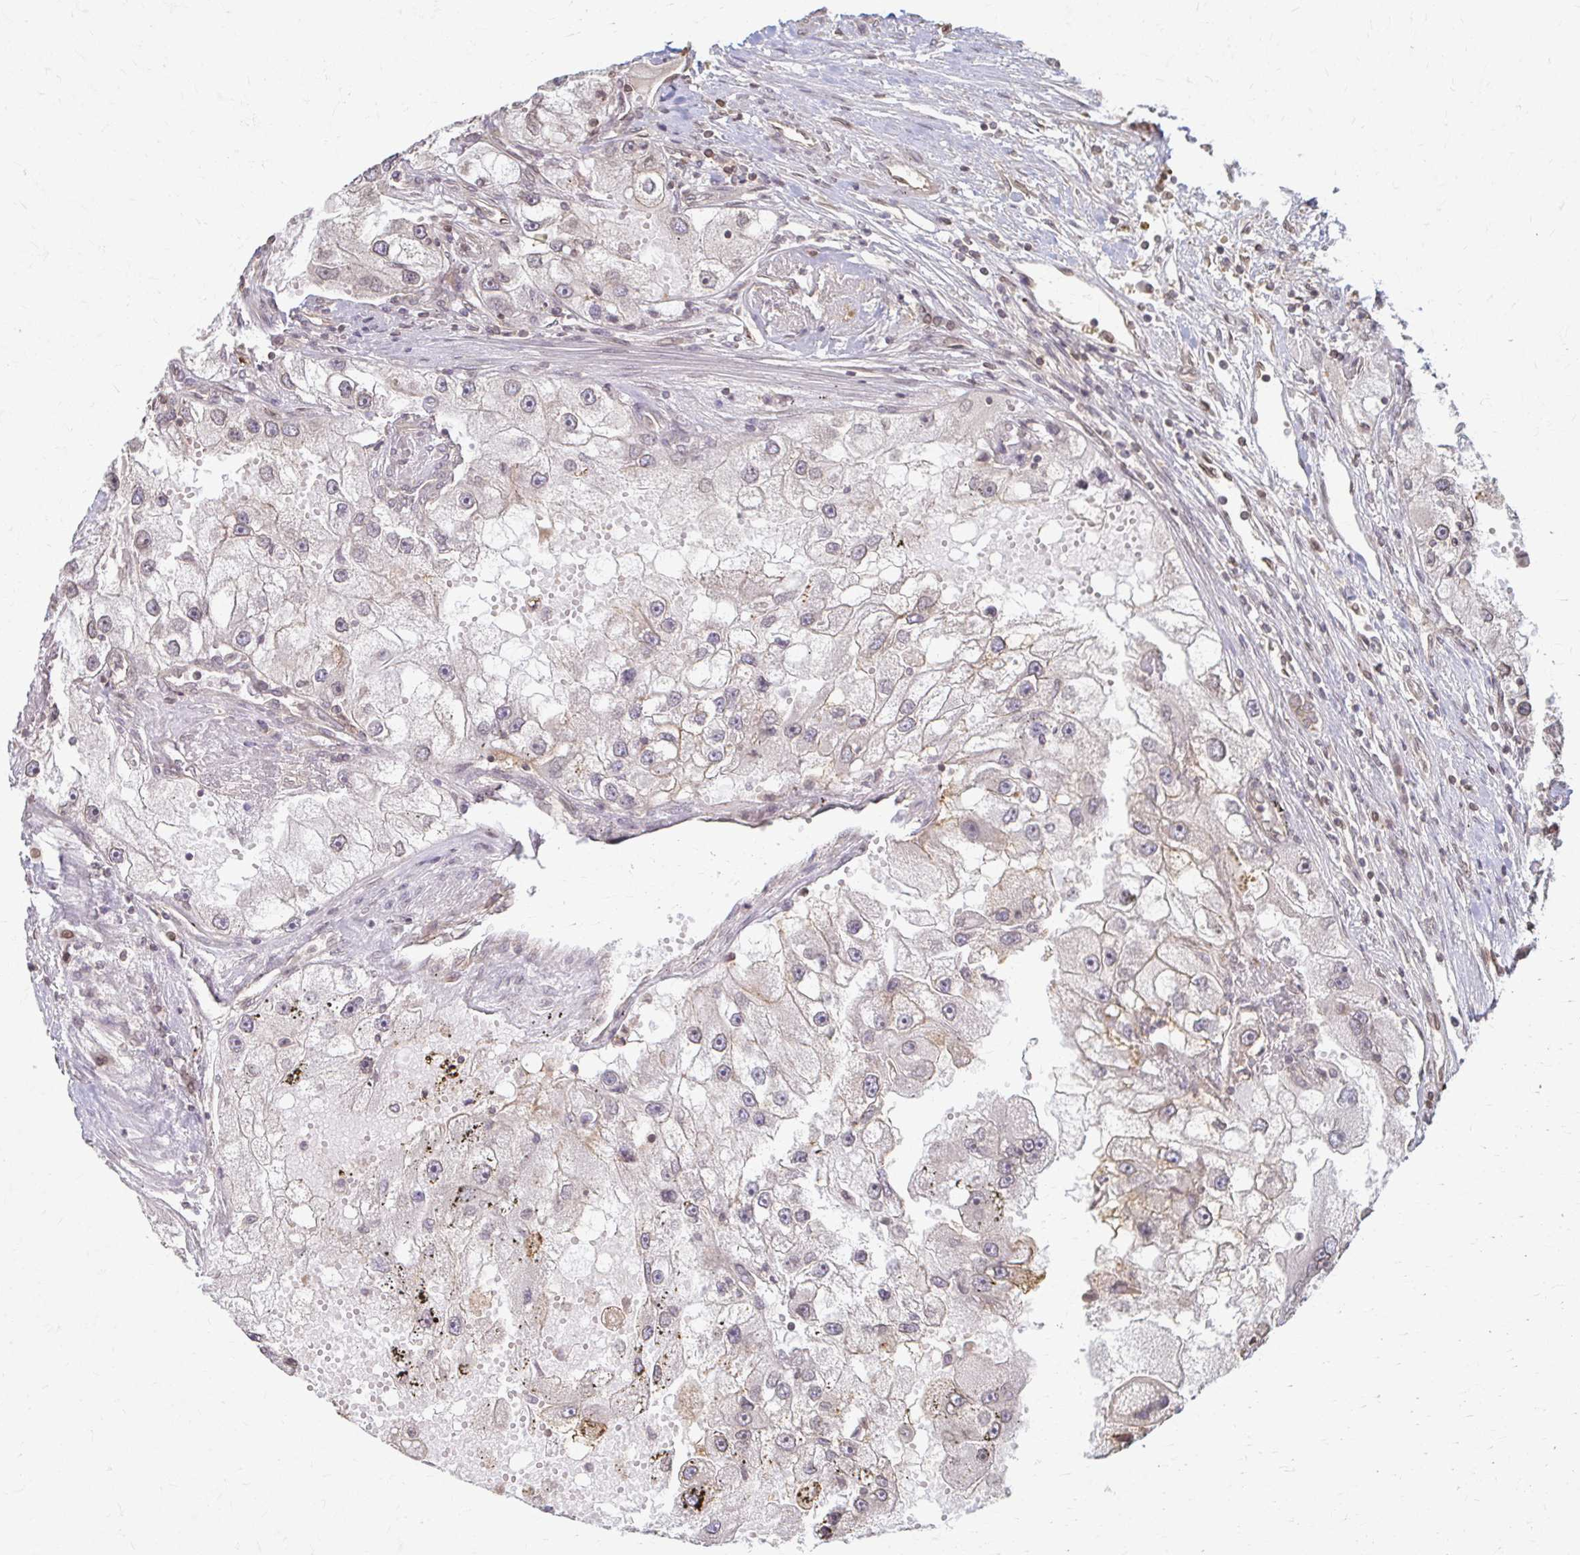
{"staining": {"intensity": "negative", "quantity": "none", "location": "none"}, "tissue": "renal cancer", "cell_type": "Tumor cells", "image_type": "cancer", "snomed": [{"axis": "morphology", "description": "Adenocarcinoma, NOS"}, {"axis": "topography", "description": "Kidney"}], "caption": "IHC image of human adenocarcinoma (renal) stained for a protein (brown), which shows no positivity in tumor cells.", "gene": "ARHGAP35", "patient": {"sex": "male", "age": 63}}